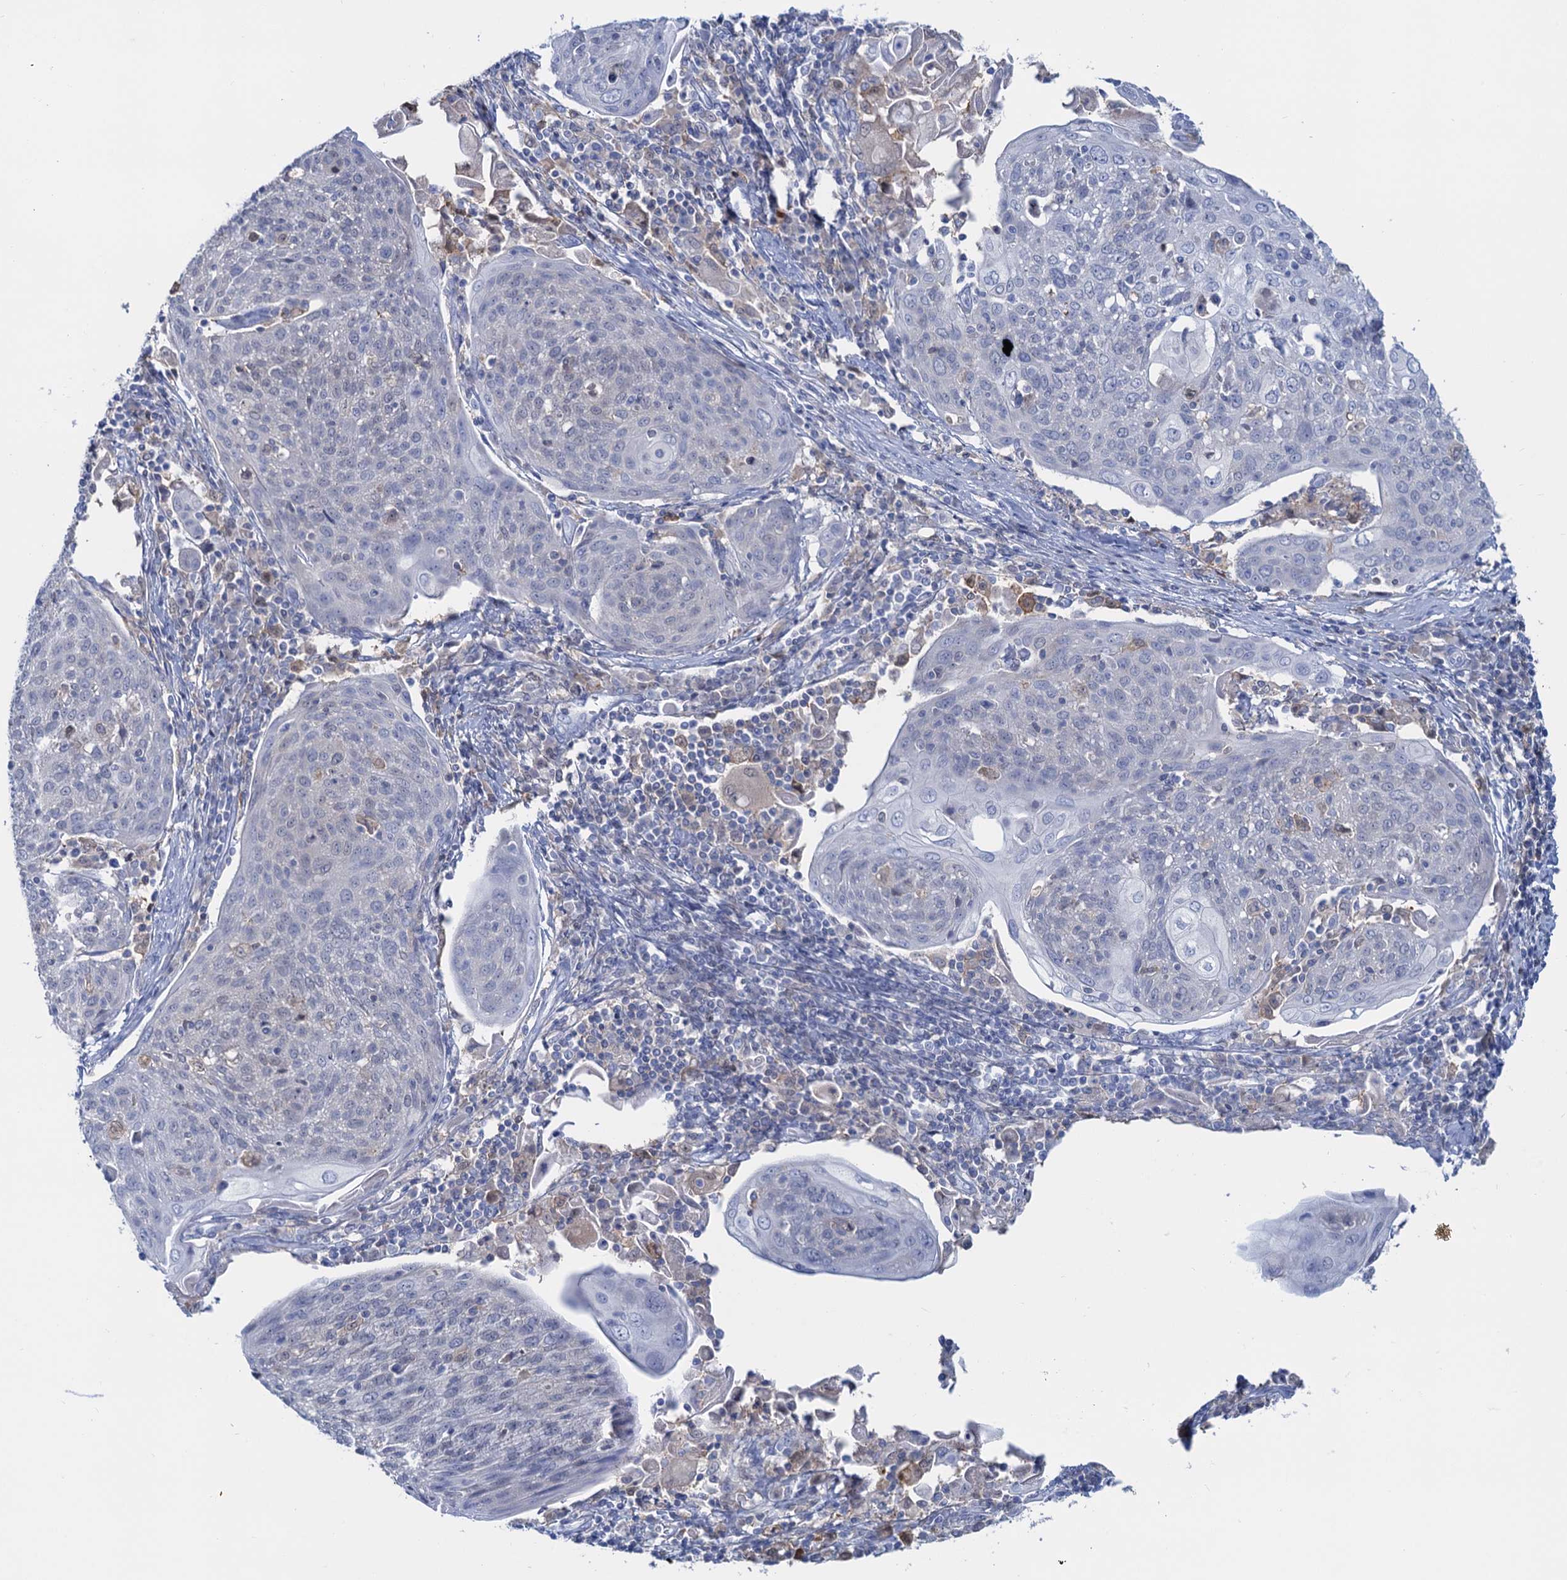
{"staining": {"intensity": "negative", "quantity": "none", "location": "none"}, "tissue": "cervical cancer", "cell_type": "Tumor cells", "image_type": "cancer", "snomed": [{"axis": "morphology", "description": "Squamous cell carcinoma, NOS"}, {"axis": "topography", "description": "Cervix"}], "caption": "Histopathology image shows no significant protein staining in tumor cells of cervical cancer. (Stains: DAB (3,3'-diaminobenzidine) IHC with hematoxylin counter stain, Microscopy: brightfield microscopy at high magnification).", "gene": "FAH", "patient": {"sex": "female", "age": 67}}